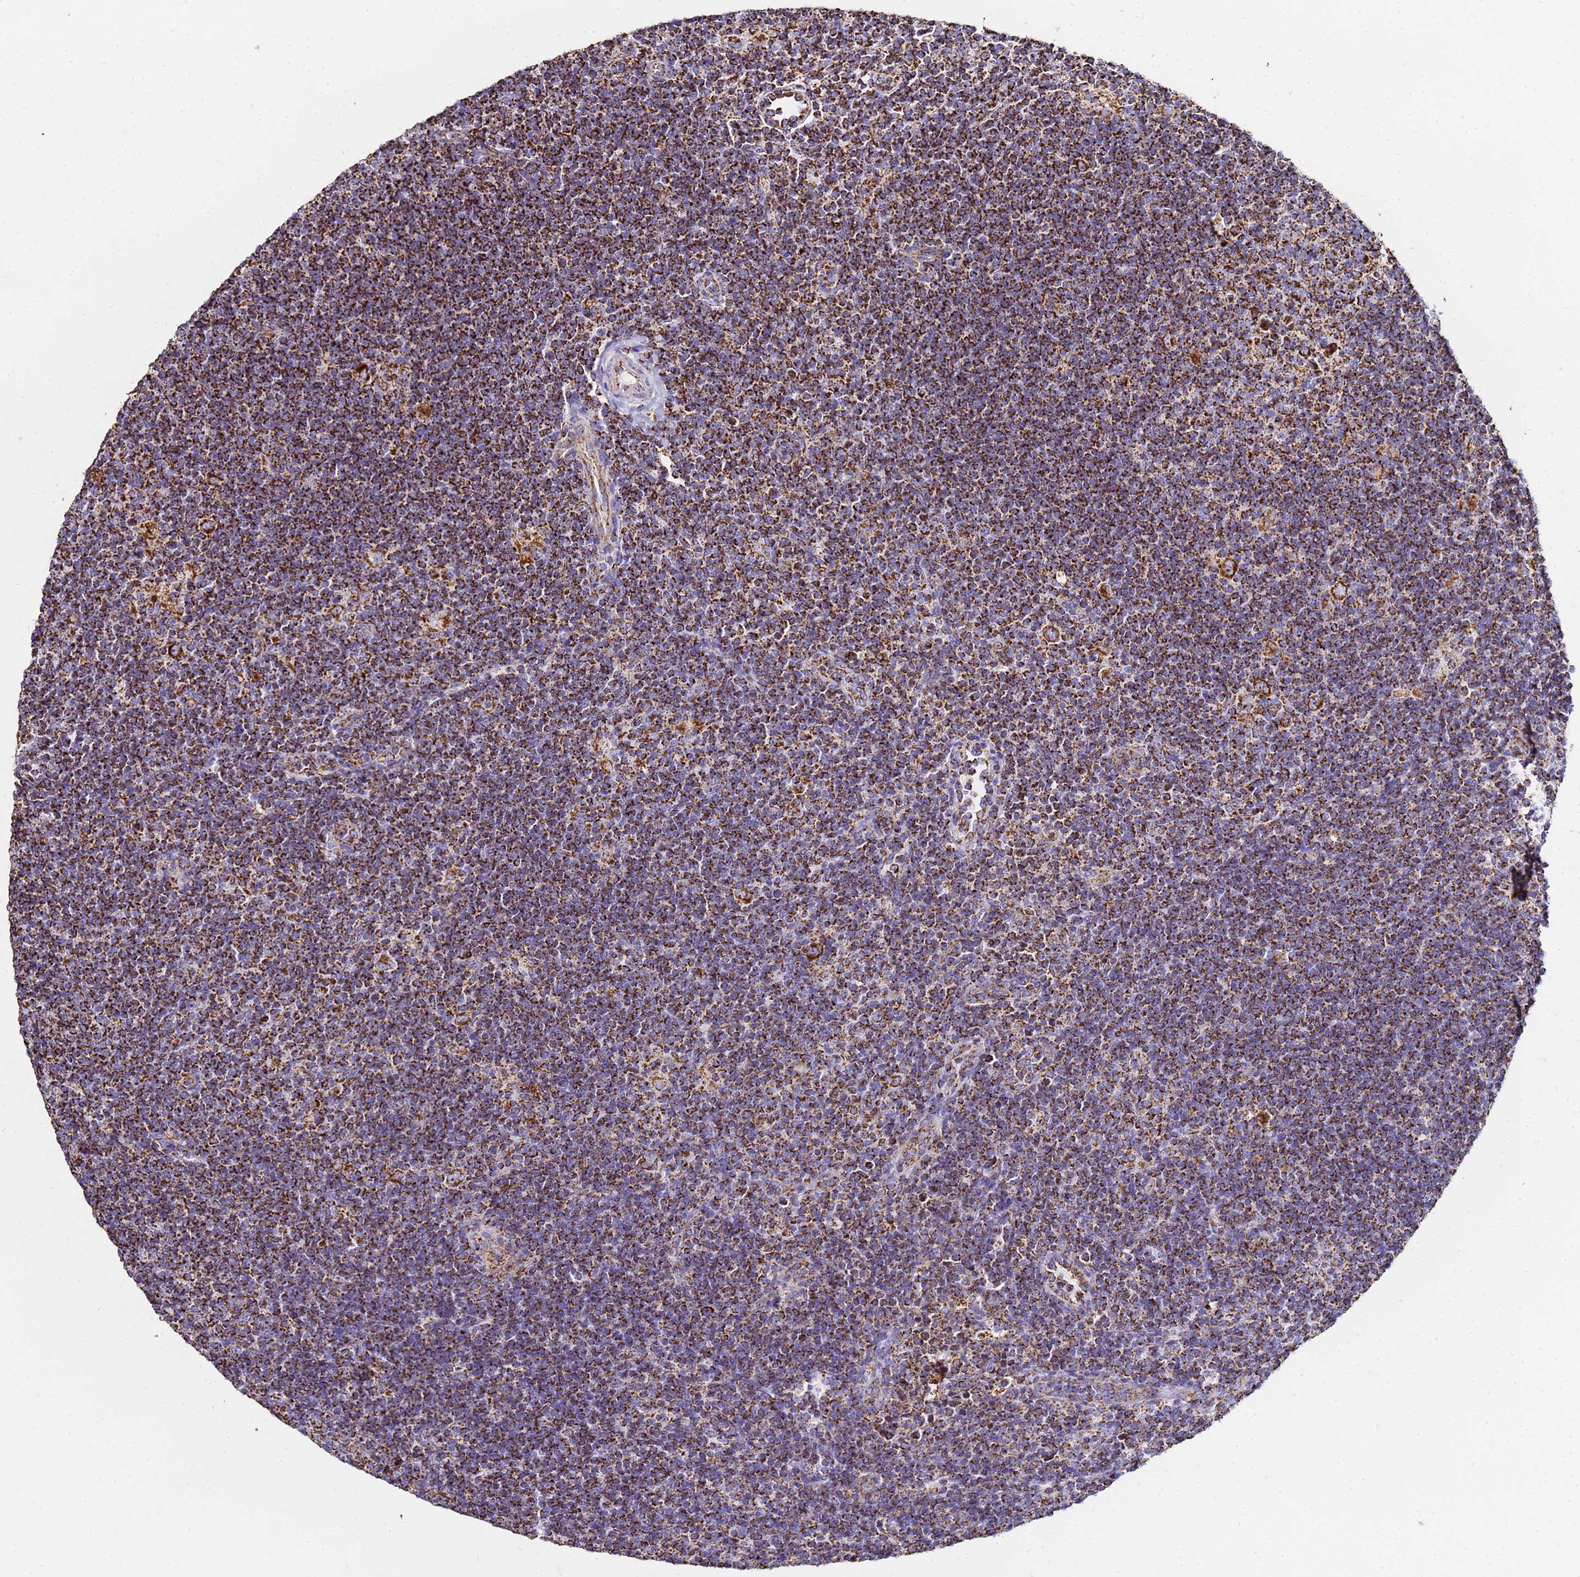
{"staining": {"intensity": "strong", "quantity": ">75%", "location": "cytoplasmic/membranous"}, "tissue": "lymphoma", "cell_type": "Tumor cells", "image_type": "cancer", "snomed": [{"axis": "morphology", "description": "Hodgkin's disease, NOS"}, {"axis": "topography", "description": "Lymph node"}], "caption": "Immunohistochemical staining of human lymphoma shows strong cytoplasmic/membranous protein positivity in approximately >75% of tumor cells.", "gene": "PHB2", "patient": {"sex": "female", "age": 57}}